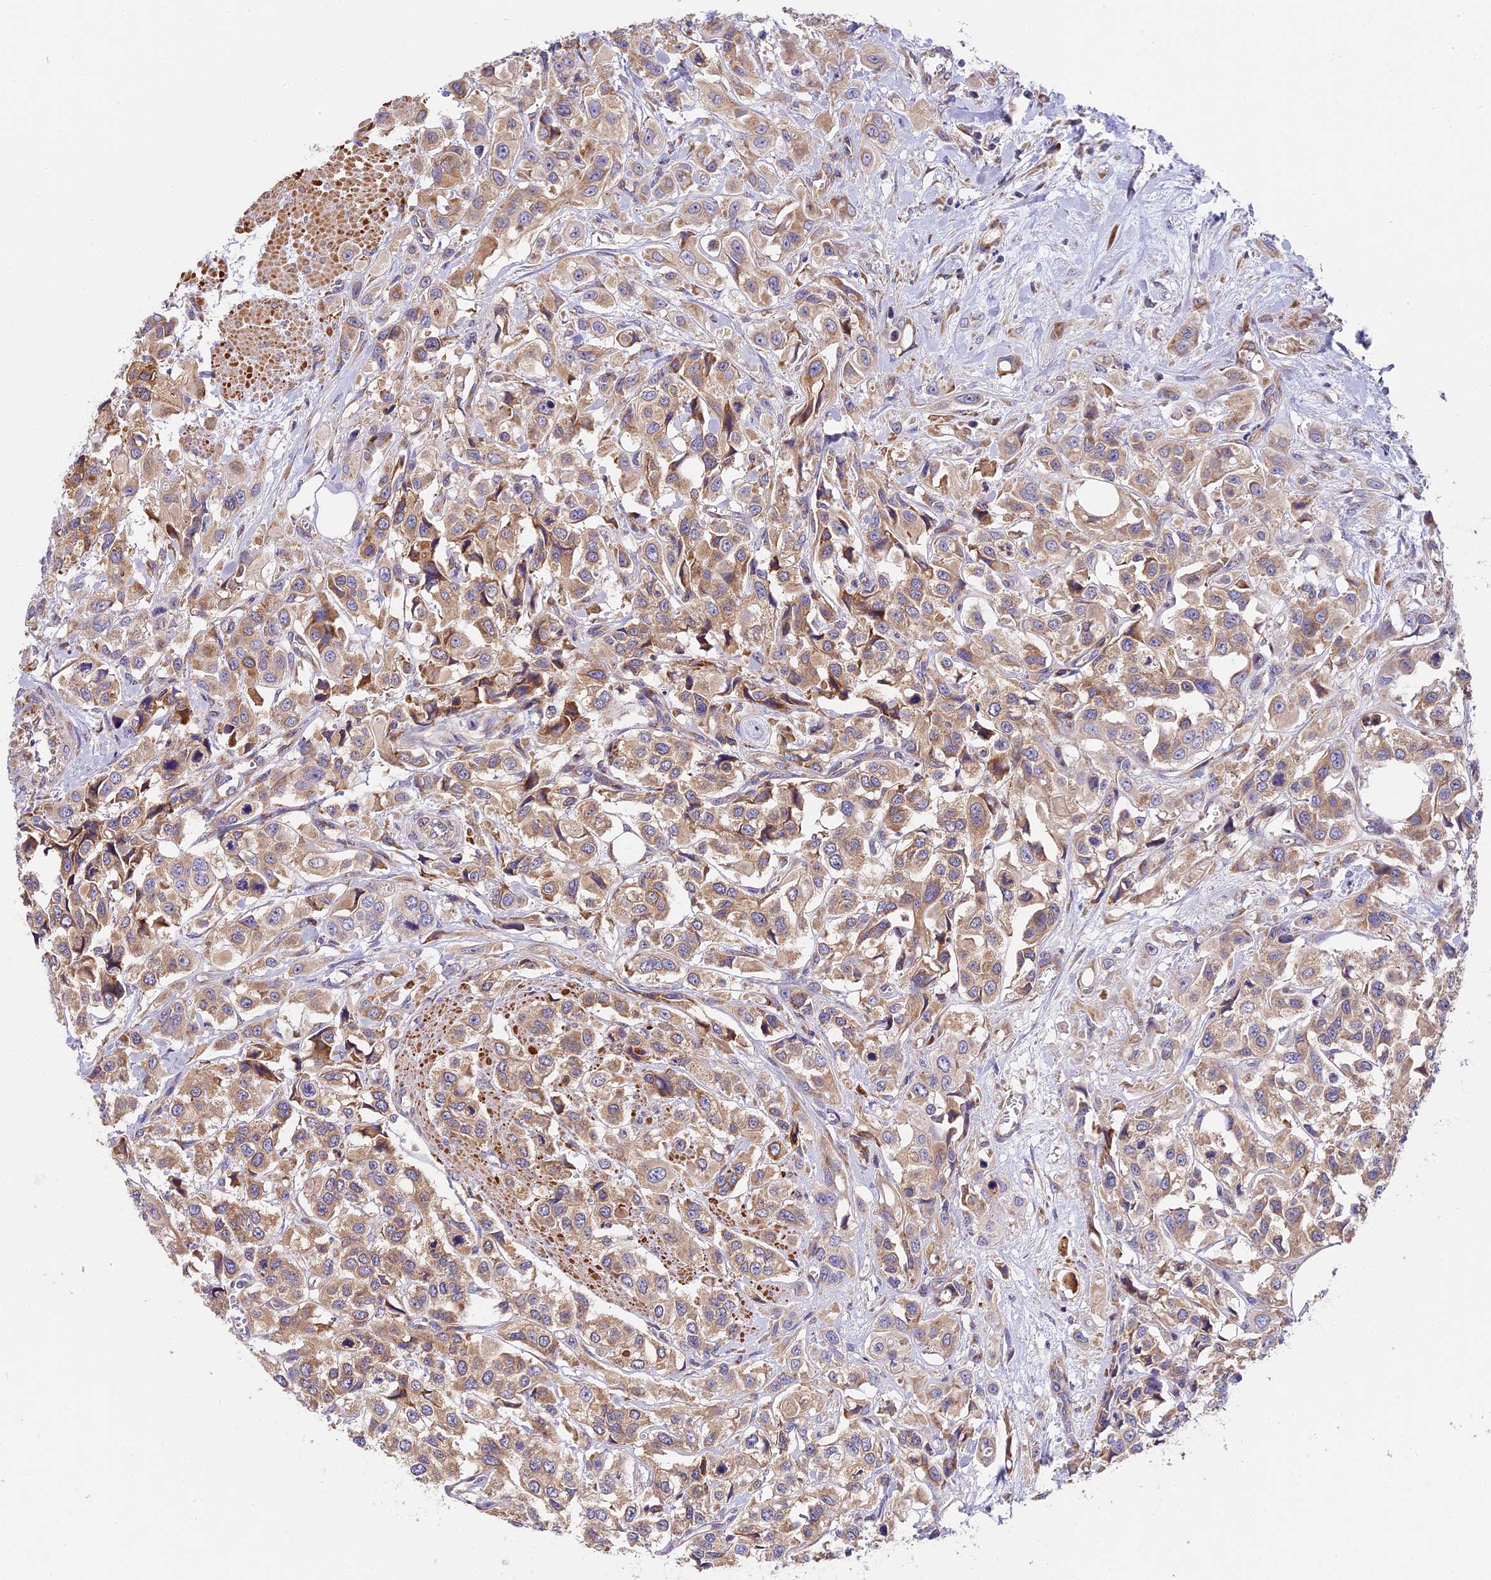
{"staining": {"intensity": "weak", "quantity": ">75%", "location": "cytoplasmic/membranous"}, "tissue": "urothelial cancer", "cell_type": "Tumor cells", "image_type": "cancer", "snomed": [{"axis": "morphology", "description": "Urothelial carcinoma, High grade"}, {"axis": "topography", "description": "Urinary bladder"}], "caption": "A histopathology image showing weak cytoplasmic/membranous staining in about >75% of tumor cells in urothelial cancer, as visualized by brown immunohistochemical staining.", "gene": "MRAS", "patient": {"sex": "male", "age": 67}}